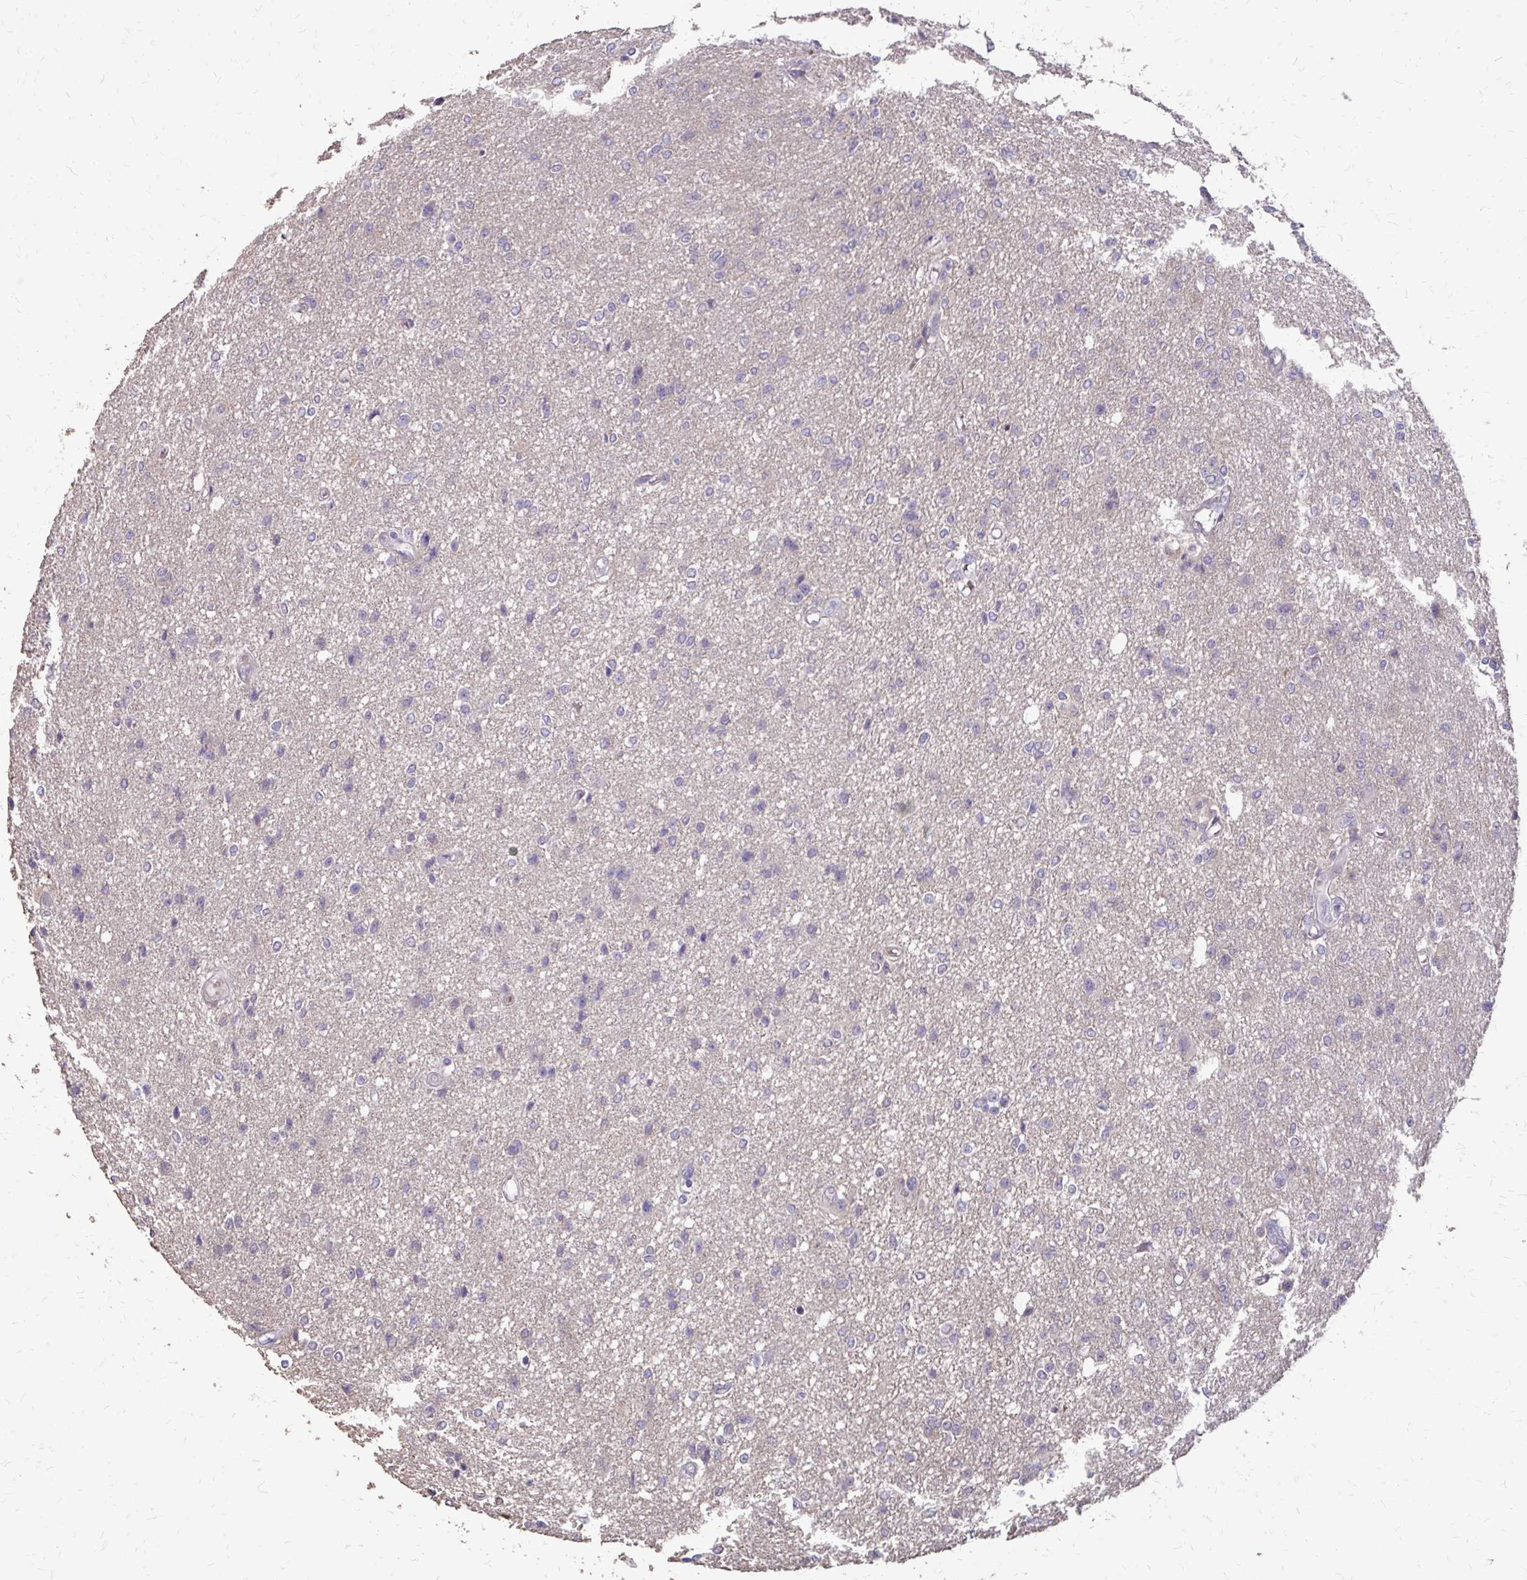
{"staining": {"intensity": "negative", "quantity": "none", "location": "none"}, "tissue": "glioma", "cell_type": "Tumor cells", "image_type": "cancer", "snomed": [{"axis": "morphology", "description": "Glioma, malignant, Low grade"}, {"axis": "topography", "description": "Brain"}], "caption": "Tumor cells show no significant protein staining in malignant glioma (low-grade).", "gene": "MYORG", "patient": {"sex": "male", "age": 26}}